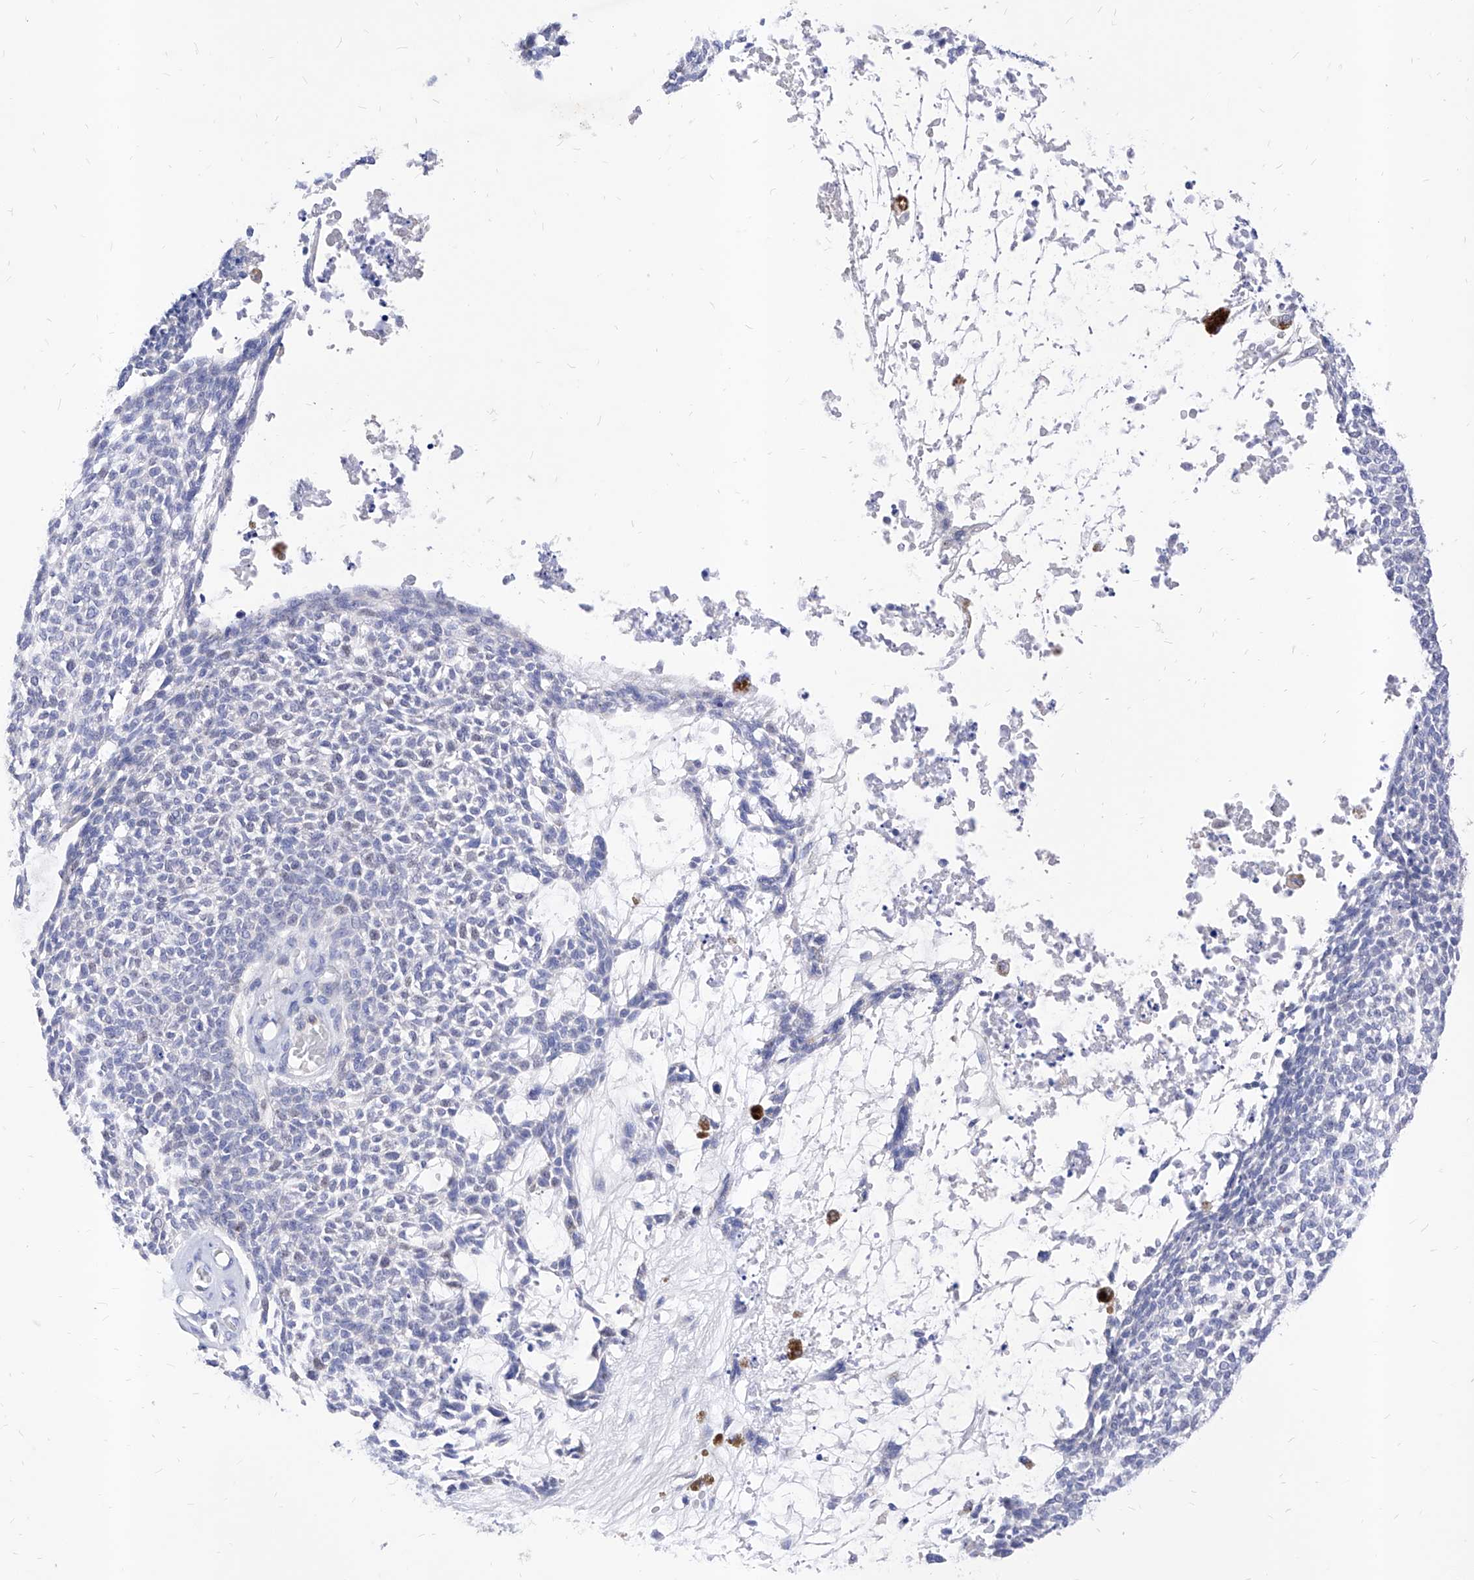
{"staining": {"intensity": "negative", "quantity": "none", "location": "none"}, "tissue": "skin cancer", "cell_type": "Tumor cells", "image_type": "cancer", "snomed": [{"axis": "morphology", "description": "Basal cell carcinoma"}, {"axis": "topography", "description": "Skin"}], "caption": "DAB (3,3'-diaminobenzidine) immunohistochemical staining of human skin cancer (basal cell carcinoma) exhibits no significant staining in tumor cells.", "gene": "VAX1", "patient": {"sex": "female", "age": 84}}